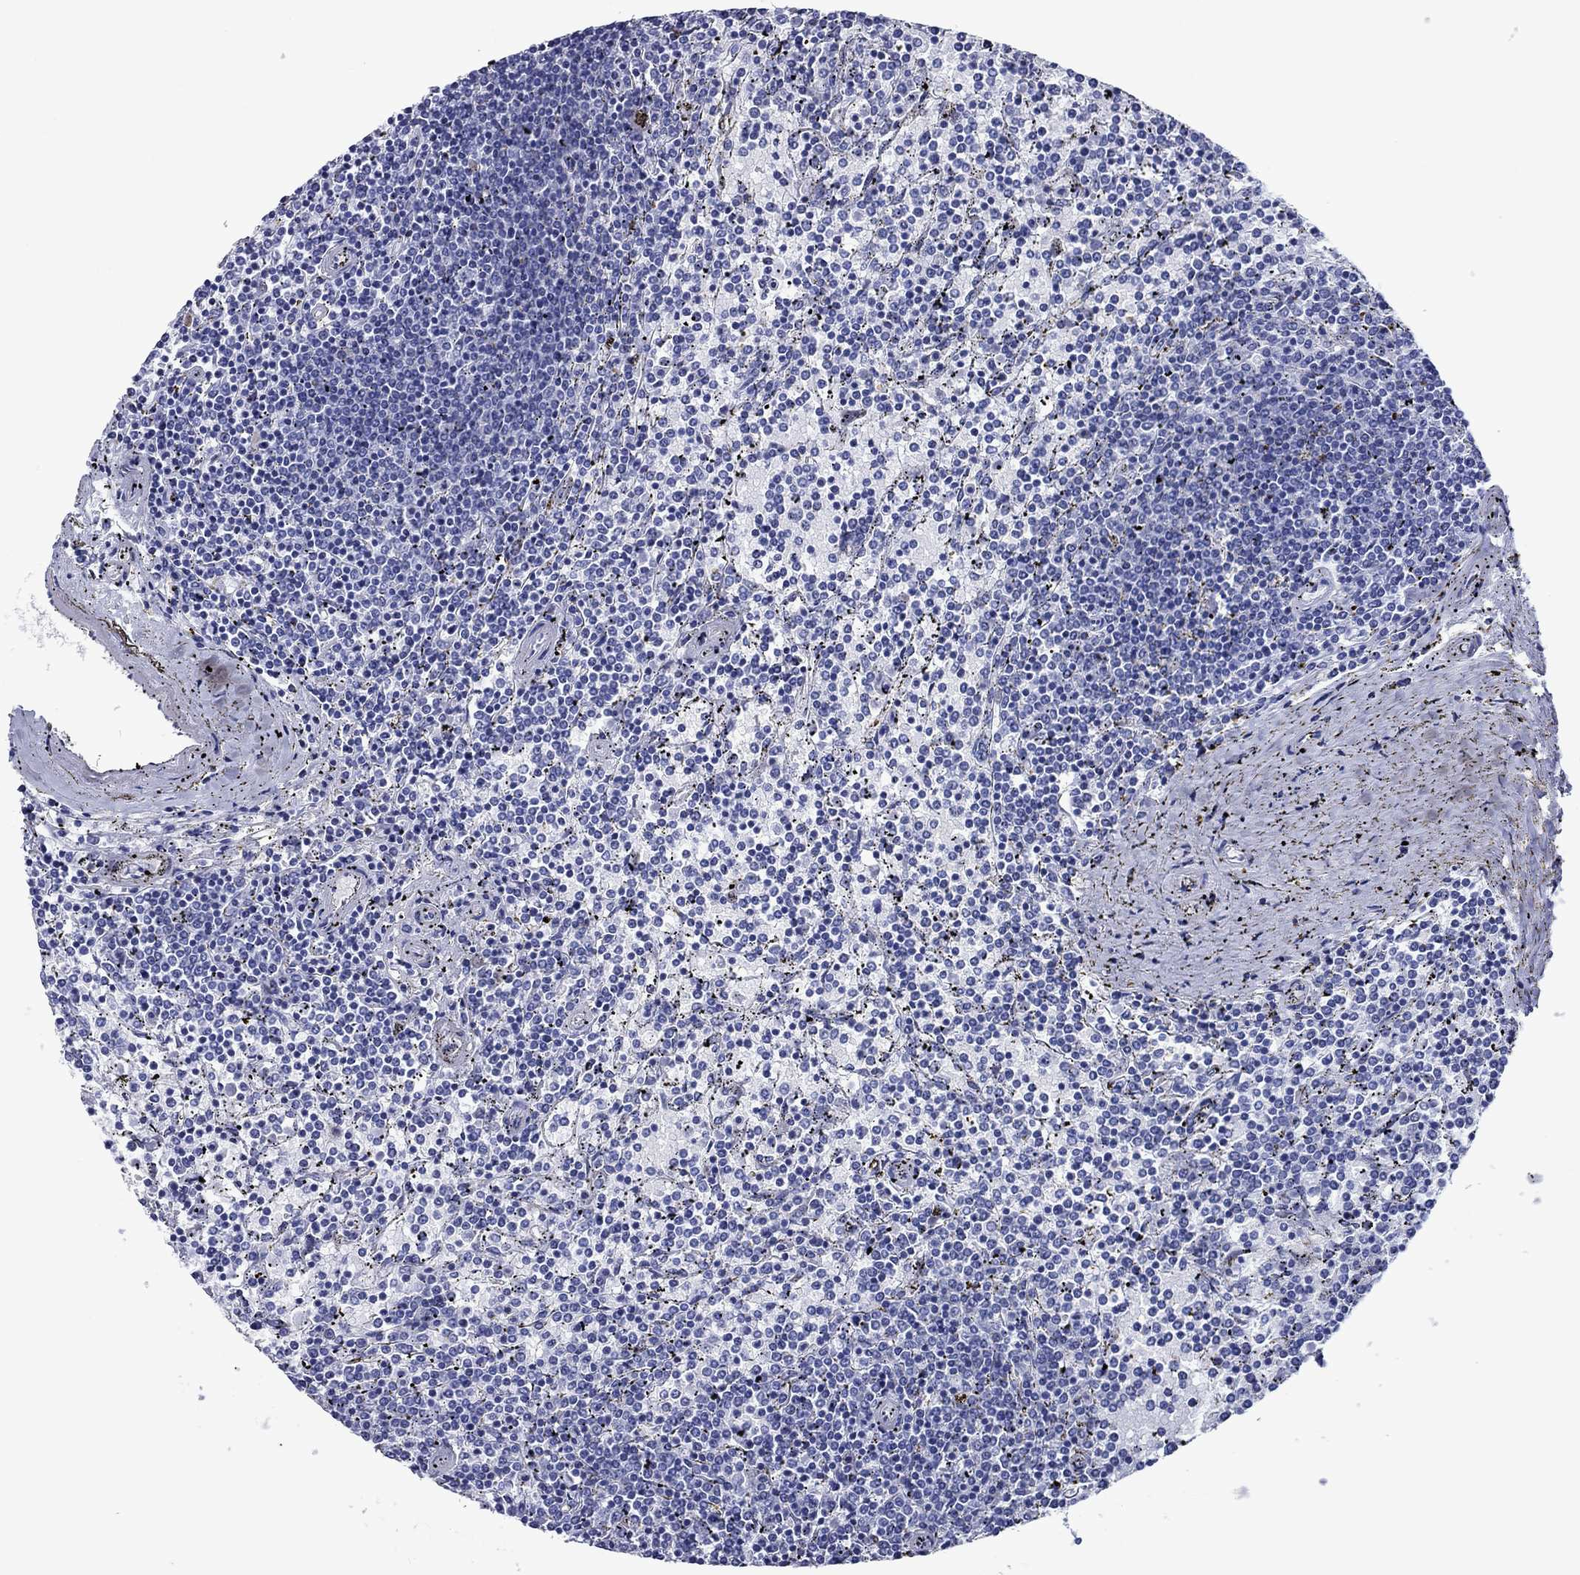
{"staining": {"intensity": "negative", "quantity": "none", "location": "none"}, "tissue": "lymphoma", "cell_type": "Tumor cells", "image_type": "cancer", "snomed": [{"axis": "morphology", "description": "Malignant lymphoma, non-Hodgkin's type, Low grade"}, {"axis": "topography", "description": "Spleen"}], "caption": "This is an immunohistochemistry (IHC) image of malignant lymphoma, non-Hodgkin's type (low-grade). There is no expression in tumor cells.", "gene": "PIWIL1", "patient": {"sex": "female", "age": 77}}